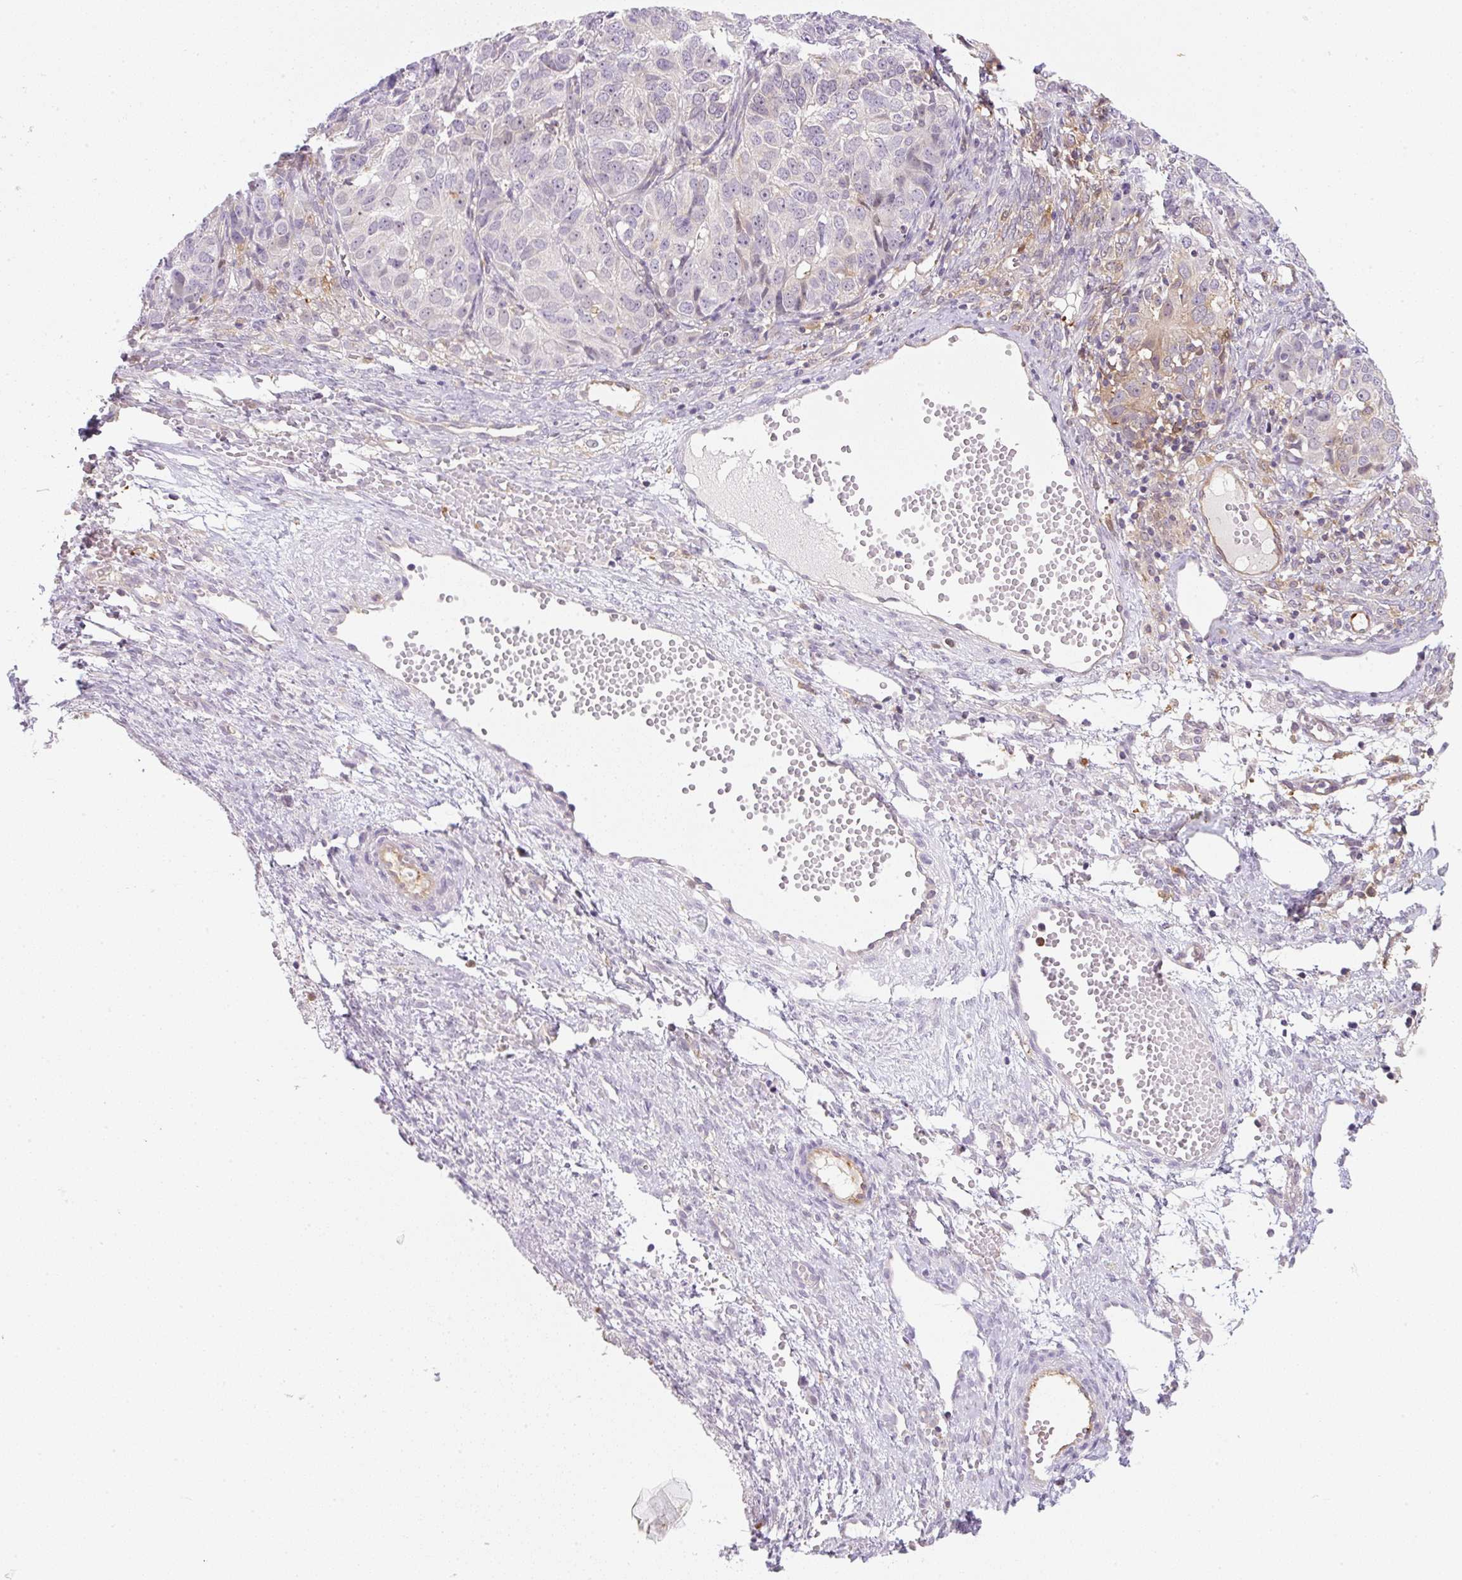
{"staining": {"intensity": "negative", "quantity": "none", "location": "none"}, "tissue": "ovarian cancer", "cell_type": "Tumor cells", "image_type": "cancer", "snomed": [{"axis": "morphology", "description": "Carcinoma, endometroid"}, {"axis": "topography", "description": "Ovary"}], "caption": "IHC histopathology image of neoplastic tissue: ovarian endometroid carcinoma stained with DAB (3,3'-diaminobenzidine) shows no significant protein positivity in tumor cells. (Immunohistochemistry (ihc), brightfield microscopy, high magnification).", "gene": "OMA1", "patient": {"sex": "female", "age": 51}}